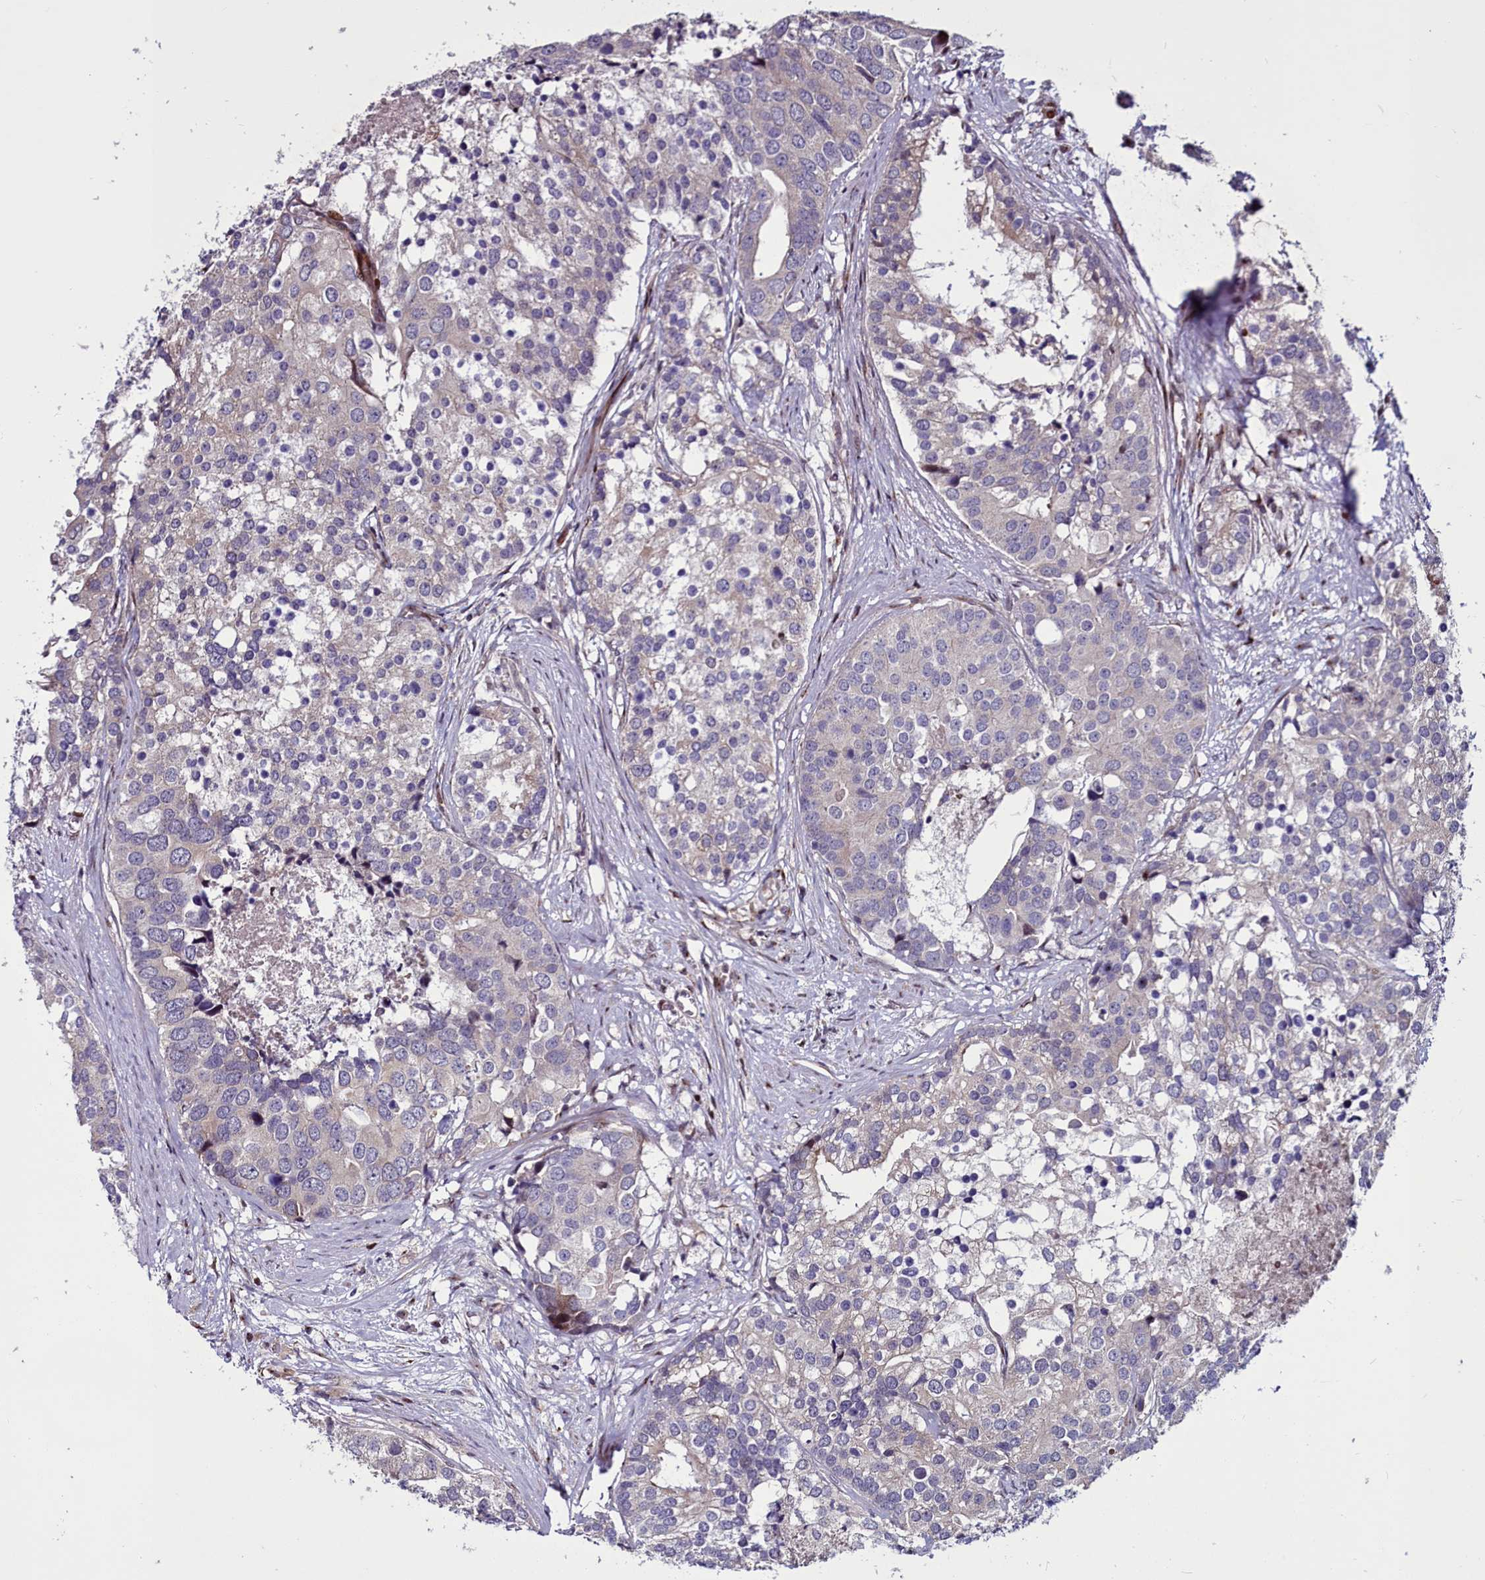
{"staining": {"intensity": "negative", "quantity": "none", "location": "none"}, "tissue": "prostate cancer", "cell_type": "Tumor cells", "image_type": "cancer", "snomed": [{"axis": "morphology", "description": "Adenocarcinoma, High grade"}, {"axis": "topography", "description": "Prostate"}], "caption": "A micrograph of prostate cancer (adenocarcinoma (high-grade)) stained for a protein exhibits no brown staining in tumor cells.", "gene": "WBP11", "patient": {"sex": "male", "age": 62}}